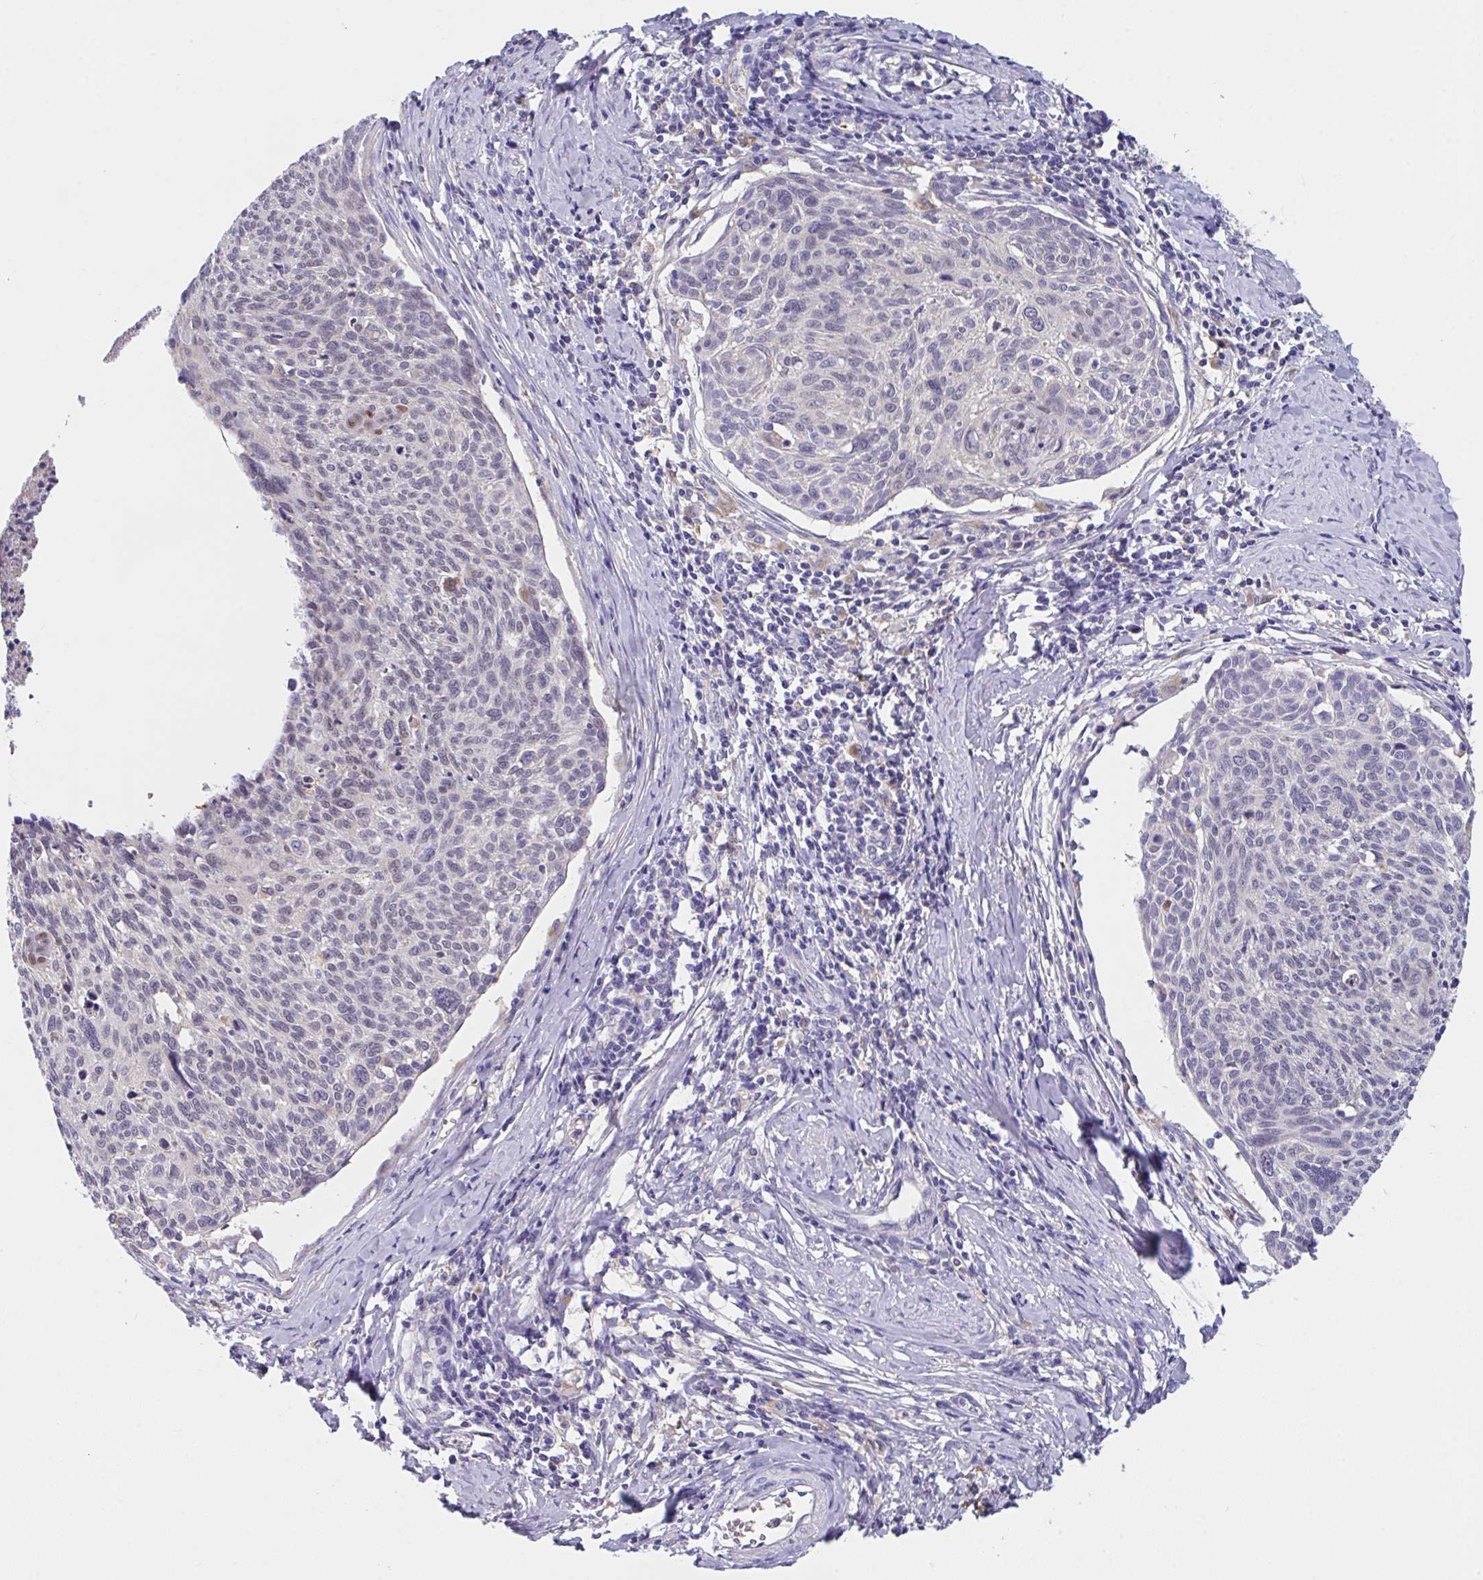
{"staining": {"intensity": "negative", "quantity": "none", "location": "none"}, "tissue": "cervical cancer", "cell_type": "Tumor cells", "image_type": "cancer", "snomed": [{"axis": "morphology", "description": "Squamous cell carcinoma, NOS"}, {"axis": "topography", "description": "Cervix"}], "caption": "Histopathology image shows no protein expression in tumor cells of cervical squamous cell carcinoma tissue.", "gene": "TFAP2C", "patient": {"sex": "female", "age": 49}}